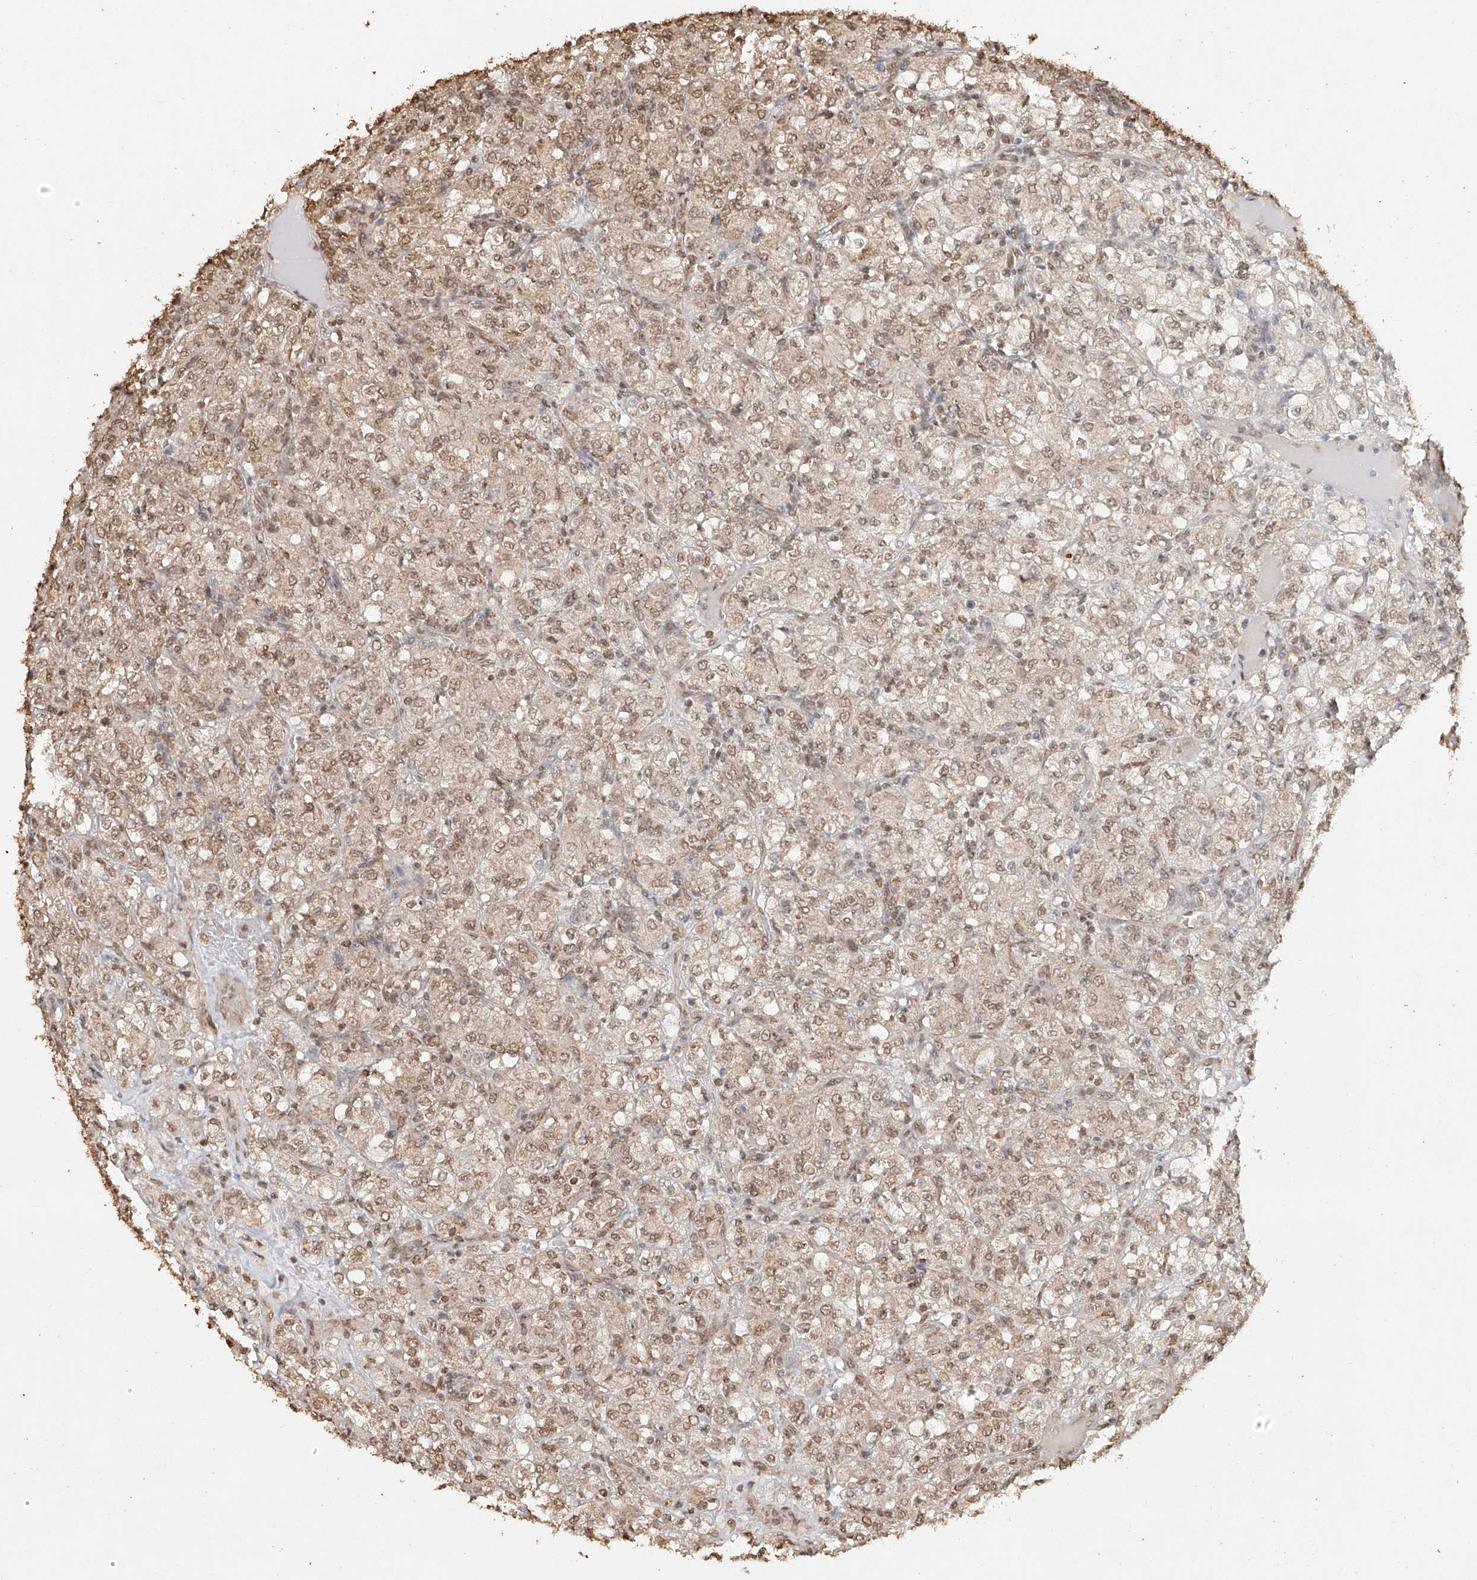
{"staining": {"intensity": "weak", "quantity": ">75%", "location": "cytoplasmic/membranous,nuclear"}, "tissue": "renal cancer", "cell_type": "Tumor cells", "image_type": "cancer", "snomed": [{"axis": "morphology", "description": "Normal tissue, NOS"}, {"axis": "morphology", "description": "Adenocarcinoma, NOS"}, {"axis": "topography", "description": "Kidney"}], "caption": "Human renal adenocarcinoma stained with a protein marker demonstrates weak staining in tumor cells.", "gene": "TIGAR", "patient": {"sex": "female", "age": 72}}